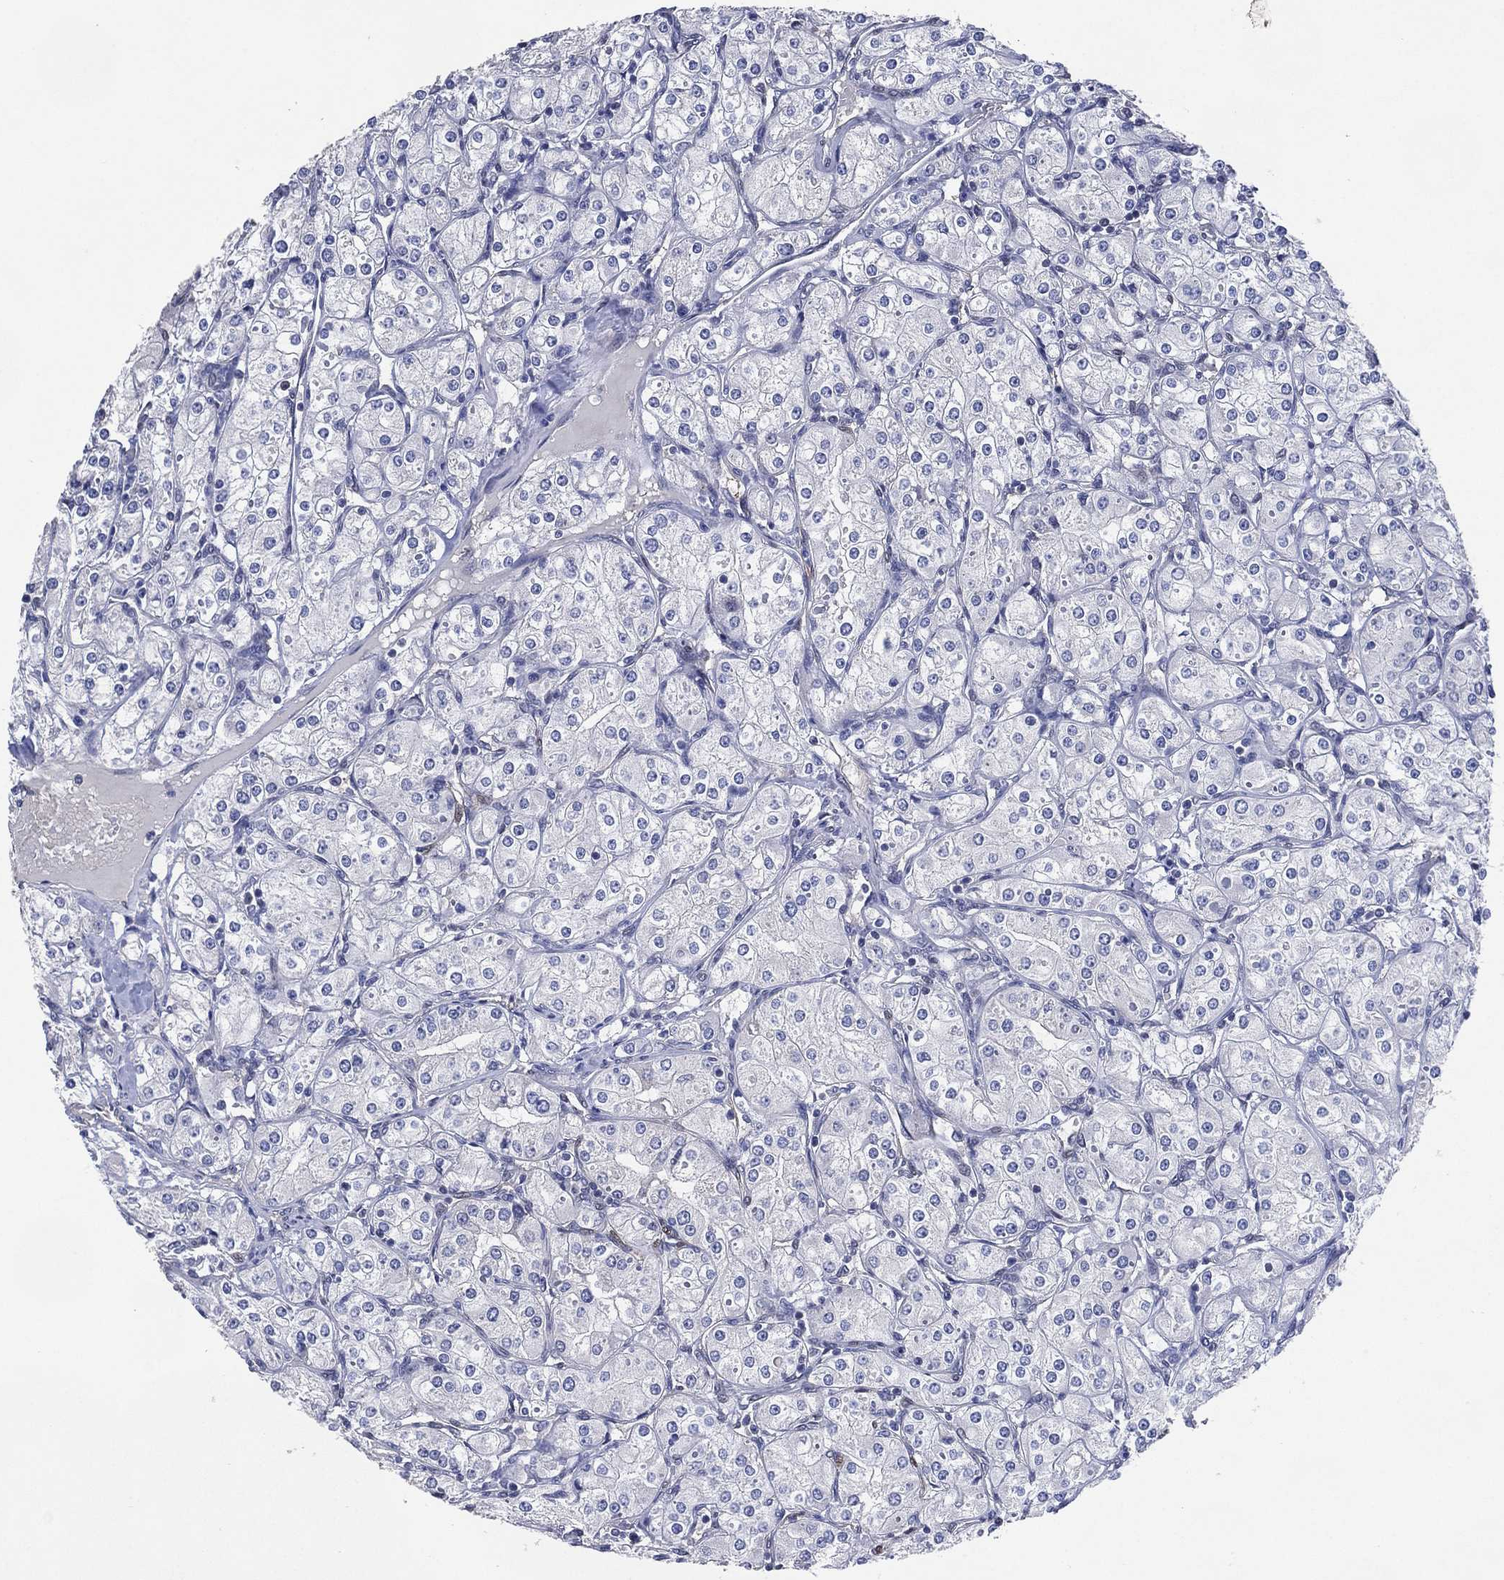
{"staining": {"intensity": "negative", "quantity": "none", "location": "none"}, "tissue": "renal cancer", "cell_type": "Tumor cells", "image_type": "cancer", "snomed": [{"axis": "morphology", "description": "Adenocarcinoma, NOS"}, {"axis": "topography", "description": "Kidney"}], "caption": "Immunohistochemistry (IHC) photomicrograph of renal cancer (adenocarcinoma) stained for a protein (brown), which exhibits no expression in tumor cells. (DAB (3,3'-diaminobenzidine) immunohistochemistry visualized using brightfield microscopy, high magnification).", "gene": "AK1", "patient": {"sex": "male", "age": 77}}